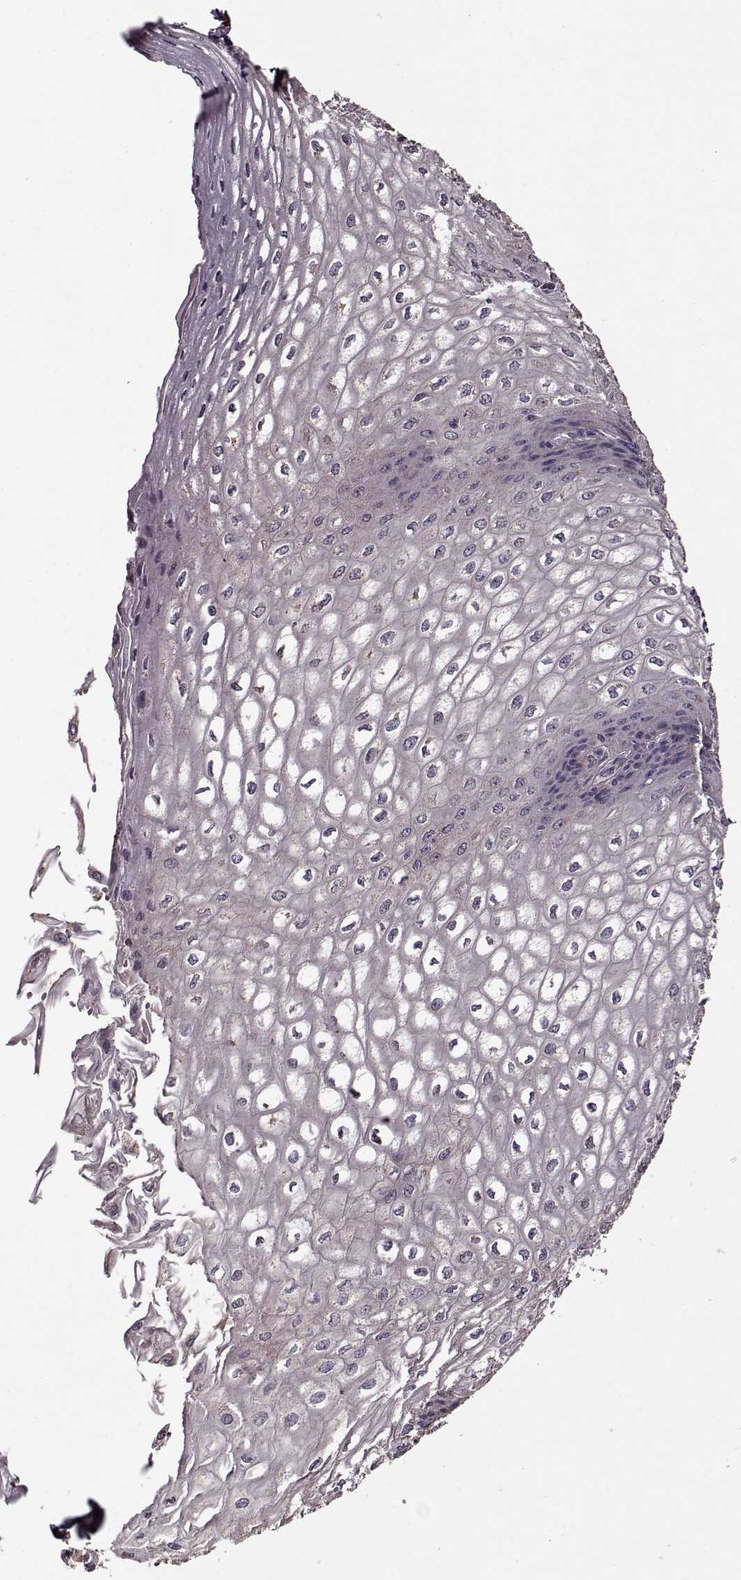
{"staining": {"intensity": "weak", "quantity": "25%-75%", "location": "cytoplasmic/membranous"}, "tissue": "esophagus", "cell_type": "Squamous epithelial cells", "image_type": "normal", "snomed": [{"axis": "morphology", "description": "Normal tissue, NOS"}, {"axis": "topography", "description": "Esophagus"}], "caption": "Protein expression analysis of unremarkable human esophagus reveals weak cytoplasmic/membranous positivity in approximately 25%-75% of squamous epithelial cells. The protein is shown in brown color, while the nuclei are stained blue.", "gene": "IMMP1L", "patient": {"sex": "male", "age": 58}}